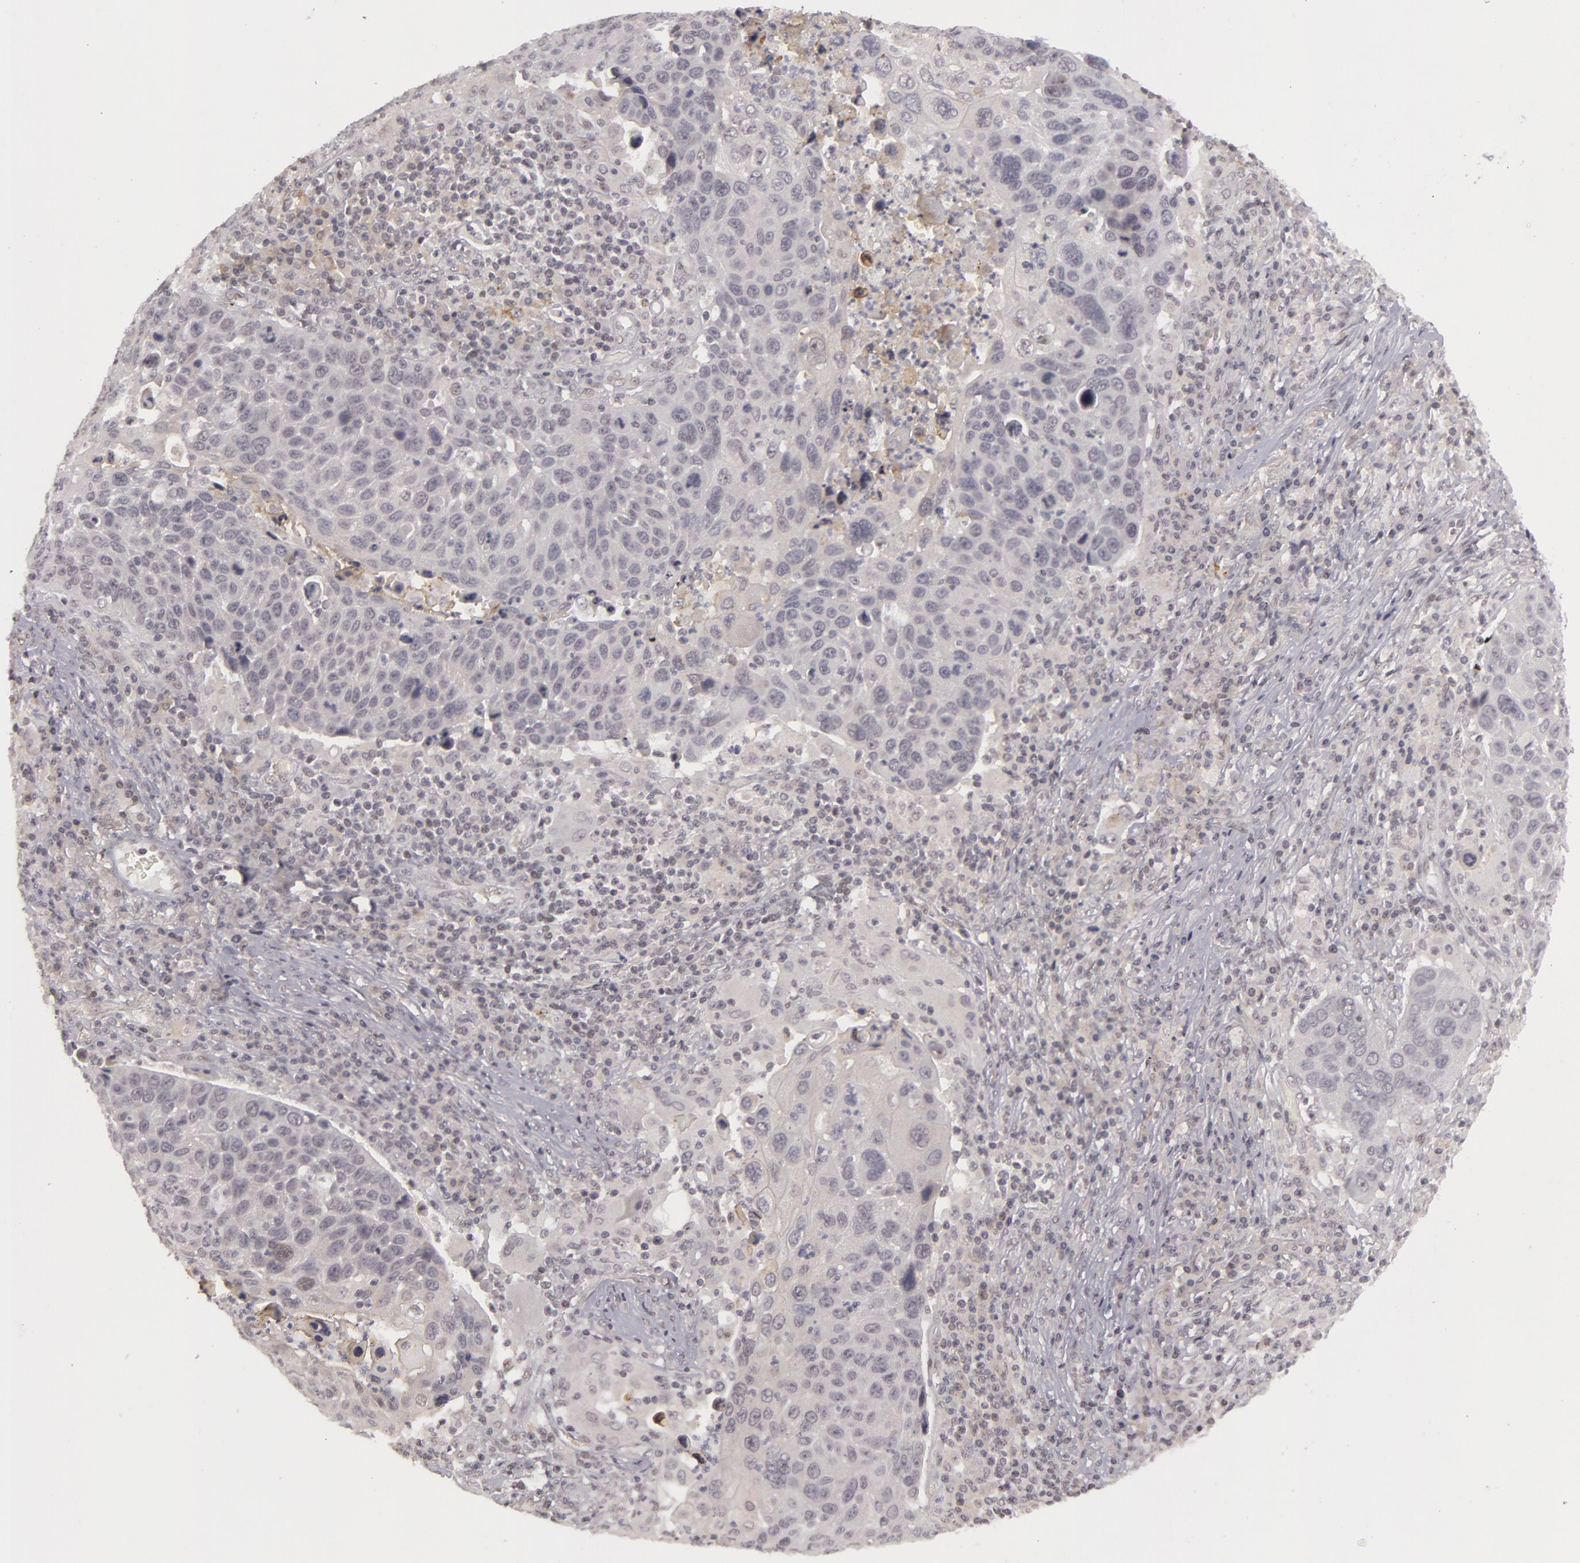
{"staining": {"intensity": "negative", "quantity": "none", "location": "none"}, "tissue": "lung cancer", "cell_type": "Tumor cells", "image_type": "cancer", "snomed": [{"axis": "morphology", "description": "Squamous cell carcinoma, NOS"}, {"axis": "topography", "description": "Lung"}], "caption": "There is no significant positivity in tumor cells of lung cancer.", "gene": "RRP7A", "patient": {"sex": "male", "age": 68}}